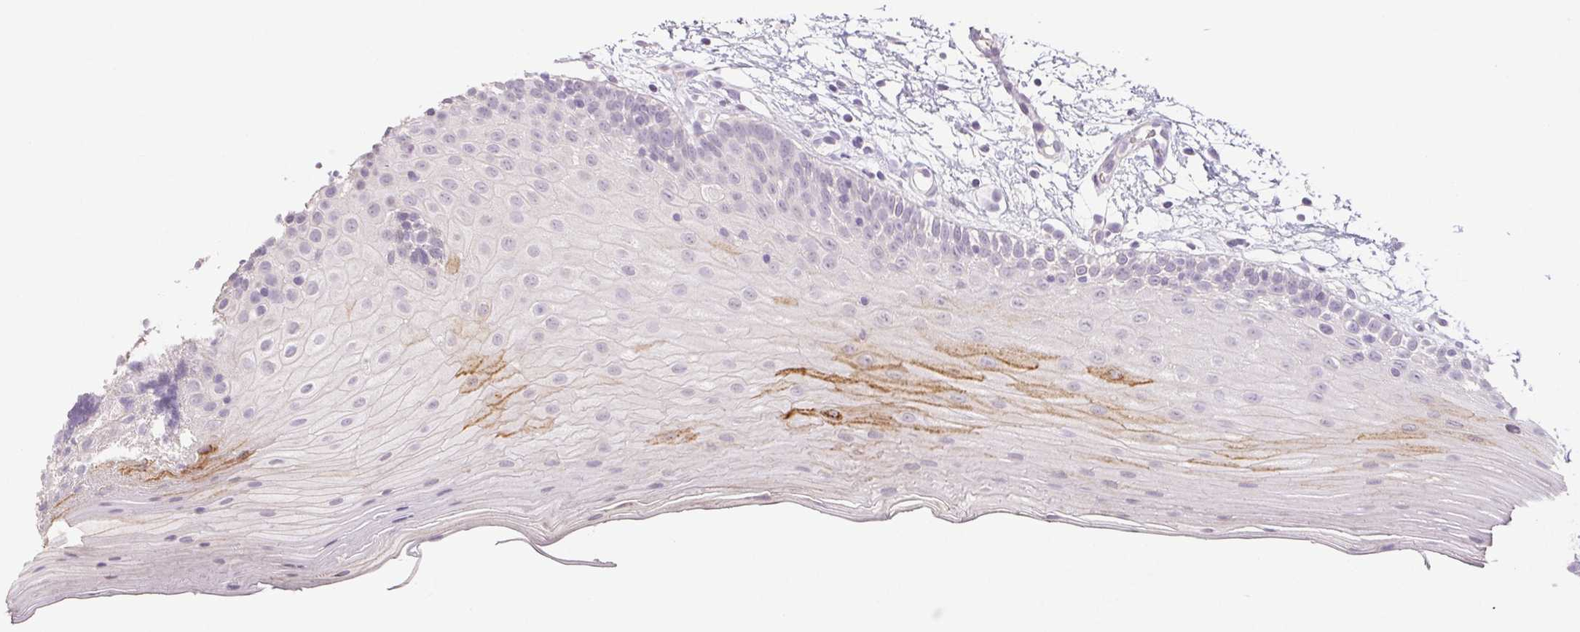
{"staining": {"intensity": "moderate", "quantity": "25%-75%", "location": "cytoplasmic/membranous"}, "tissue": "oral mucosa", "cell_type": "Squamous epithelial cells", "image_type": "normal", "snomed": [{"axis": "morphology", "description": "Normal tissue, NOS"}, {"axis": "morphology", "description": "Squamous cell carcinoma, NOS"}, {"axis": "topography", "description": "Oral tissue"}, {"axis": "topography", "description": "Tounge, NOS"}, {"axis": "topography", "description": "Head-Neck"}], "caption": "Oral mucosa was stained to show a protein in brown. There is medium levels of moderate cytoplasmic/membranous expression in about 25%-75% of squamous epithelial cells. Nuclei are stained in blue.", "gene": "PI3", "patient": {"sex": "male", "age": 62}}